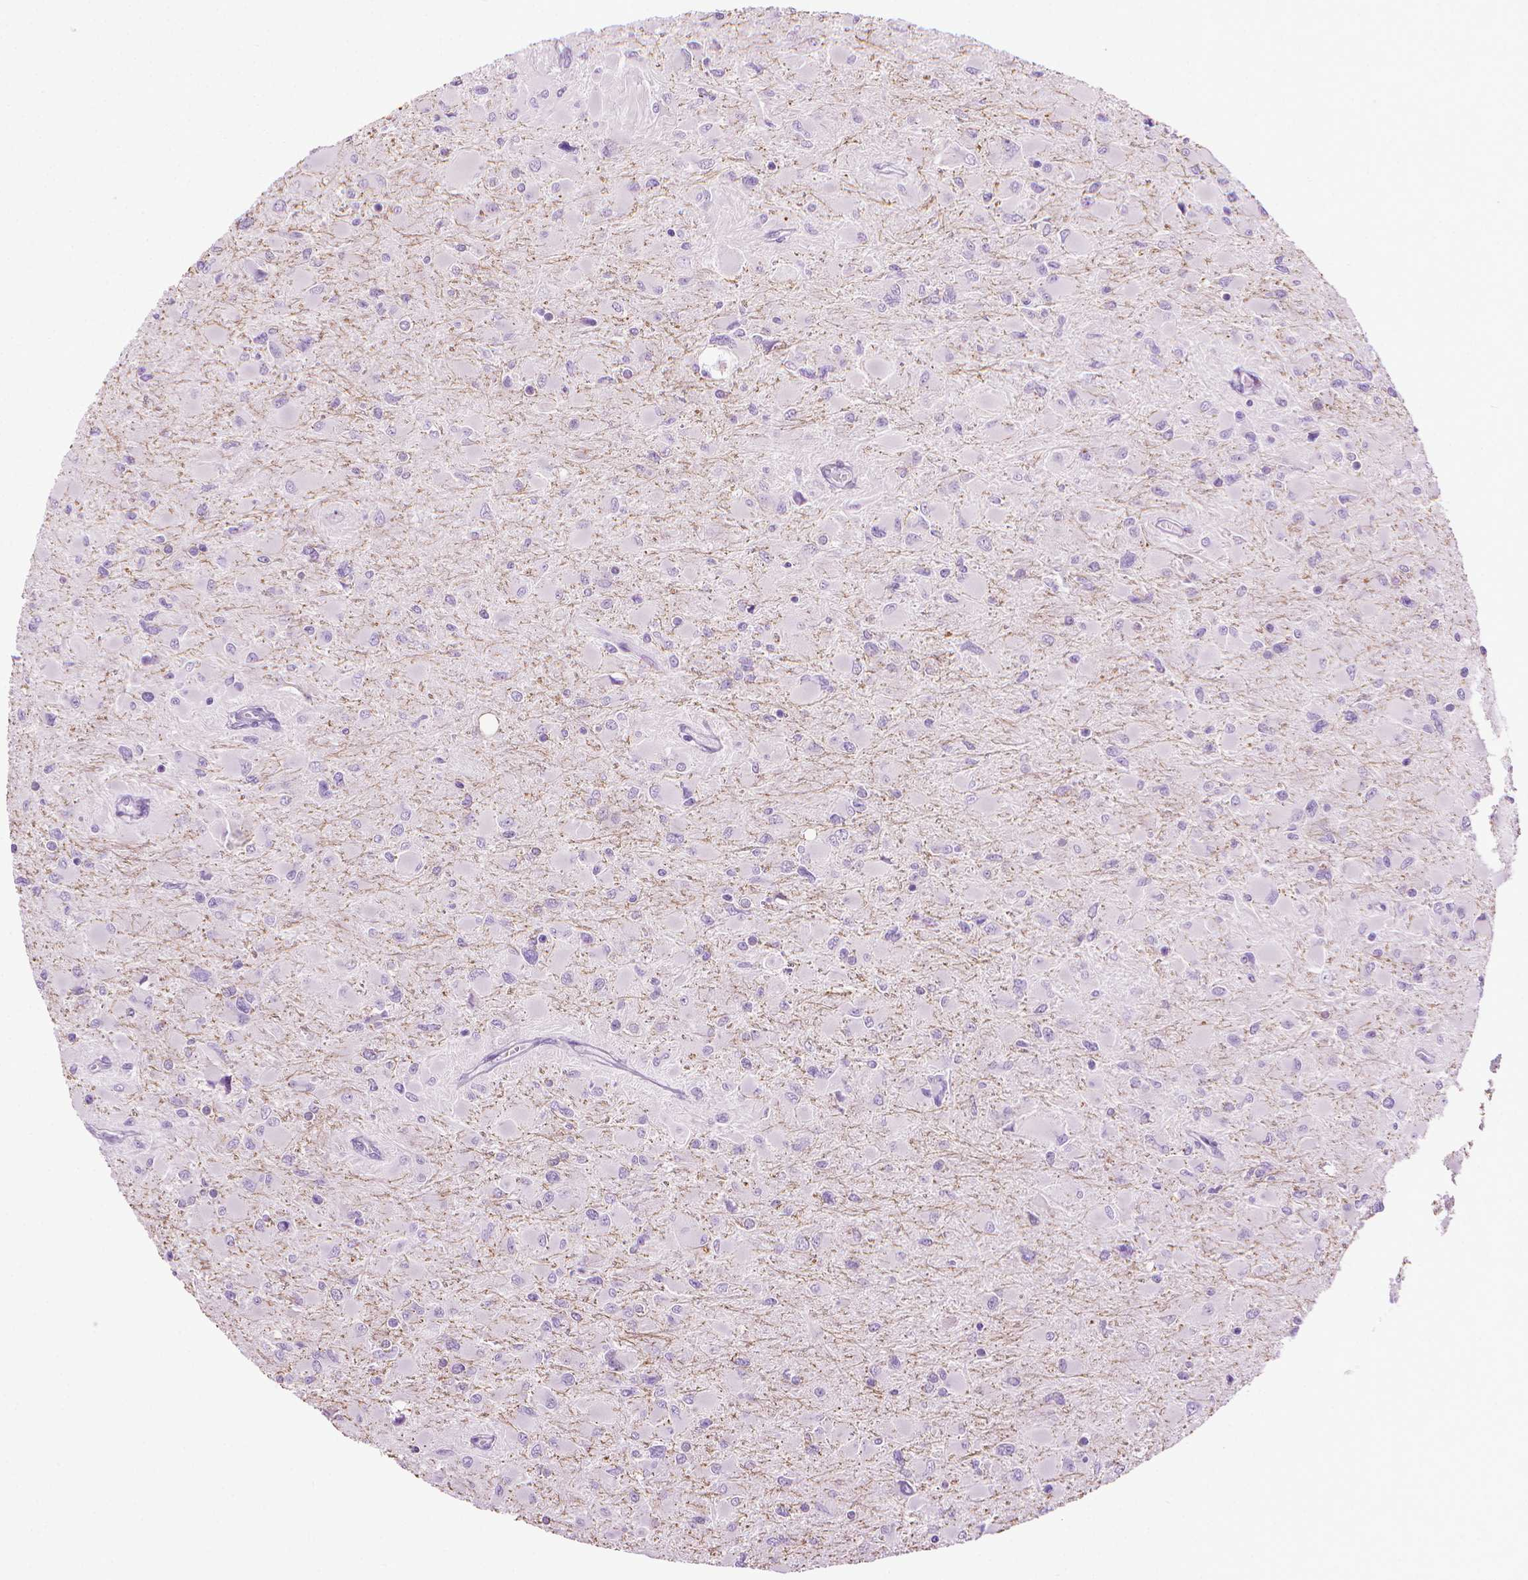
{"staining": {"intensity": "negative", "quantity": "none", "location": "none"}, "tissue": "glioma", "cell_type": "Tumor cells", "image_type": "cancer", "snomed": [{"axis": "morphology", "description": "Glioma, malignant, High grade"}, {"axis": "topography", "description": "Cerebral cortex"}], "caption": "Immunohistochemical staining of human glioma demonstrates no significant positivity in tumor cells. (DAB immunohistochemistry with hematoxylin counter stain).", "gene": "DNAI7", "patient": {"sex": "female", "age": 36}}